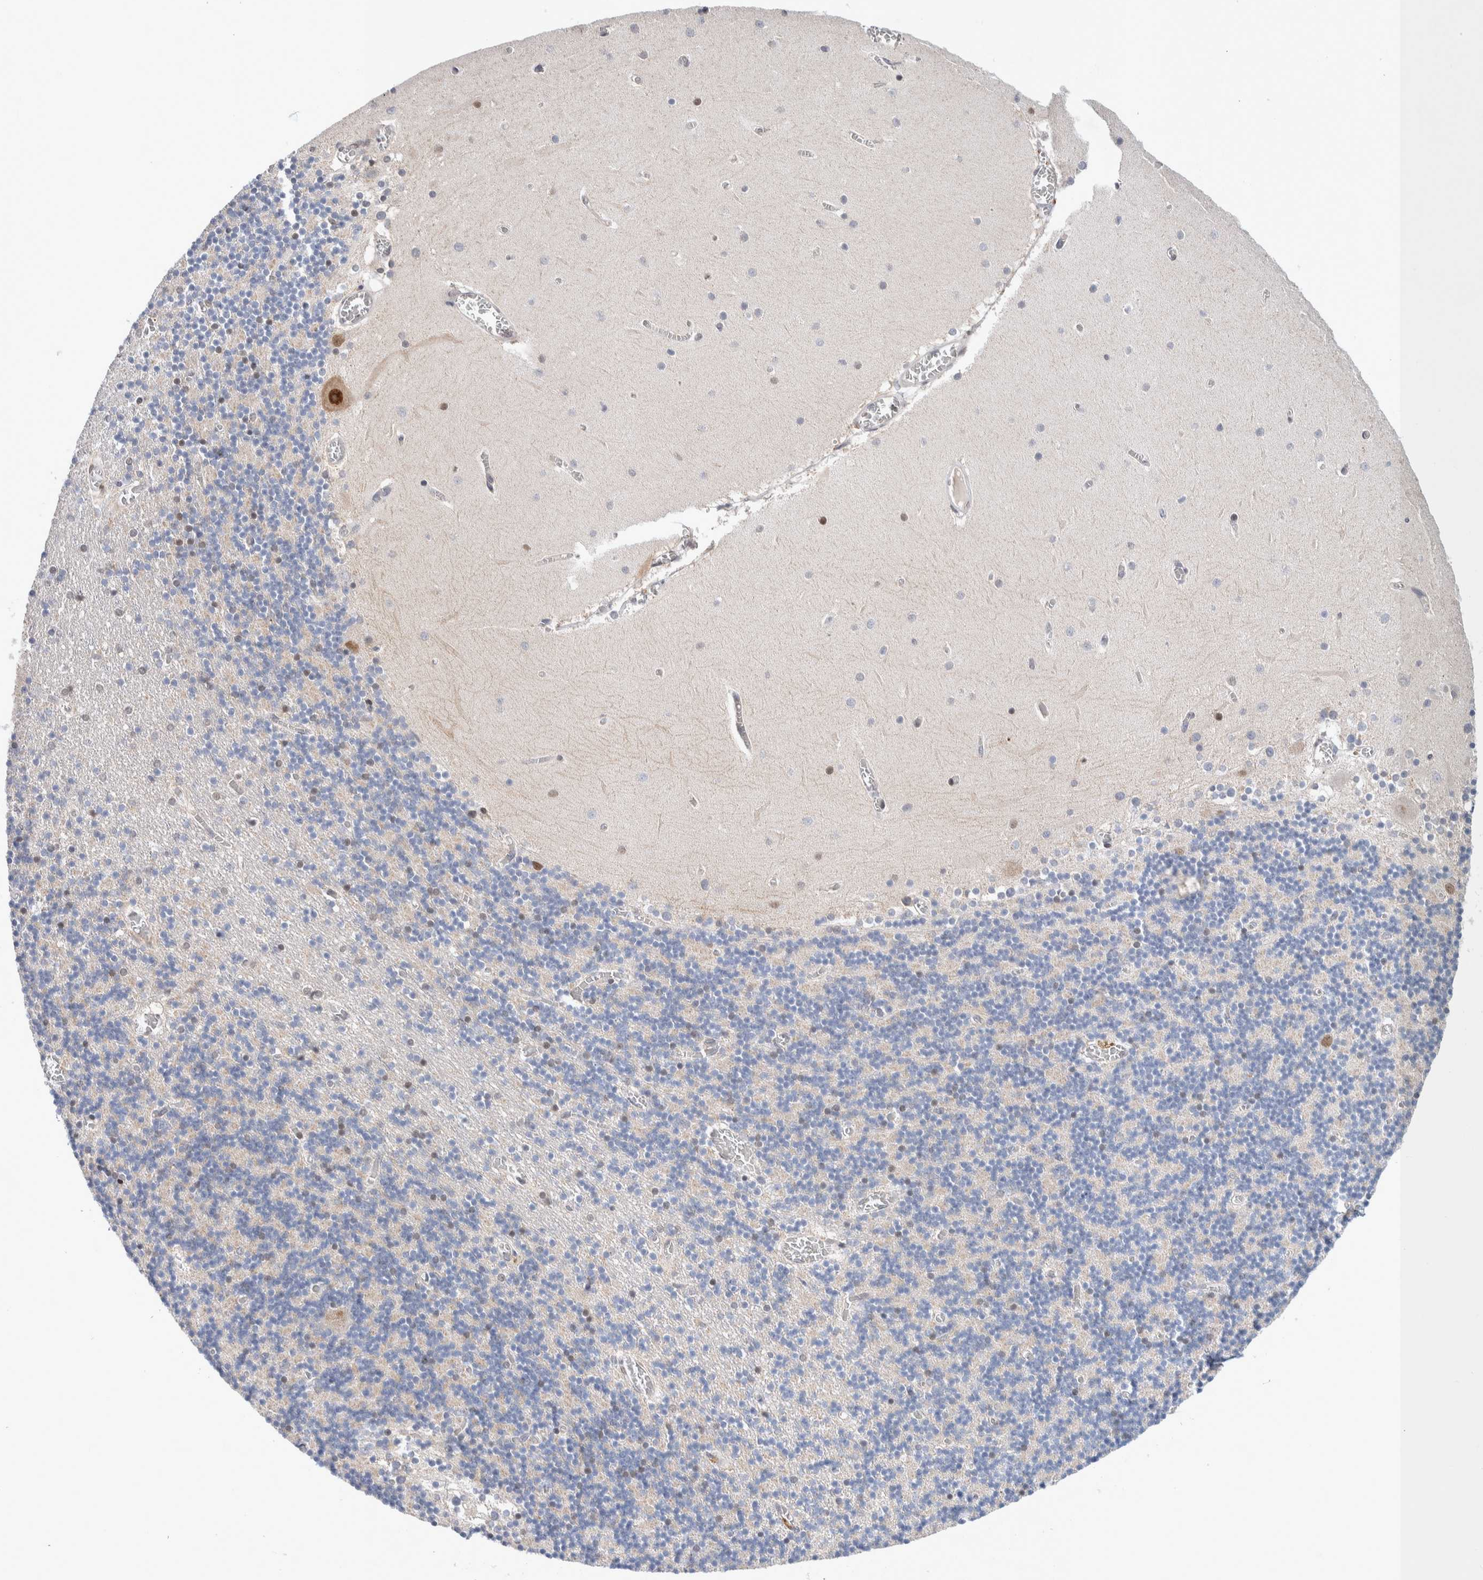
{"staining": {"intensity": "moderate", "quantity": "<25%", "location": "cytoplasmic/membranous,nuclear"}, "tissue": "cerebellum", "cell_type": "Cells in granular layer", "image_type": "normal", "snomed": [{"axis": "morphology", "description": "Normal tissue, NOS"}, {"axis": "topography", "description": "Cerebellum"}], "caption": "Unremarkable cerebellum shows moderate cytoplasmic/membranous,nuclear positivity in about <25% of cells in granular layer The staining was performed using DAB, with brown indicating positive protein expression. Nuclei are stained blue with hematoxylin..", "gene": "CRAT", "patient": {"sex": "female", "age": 28}}